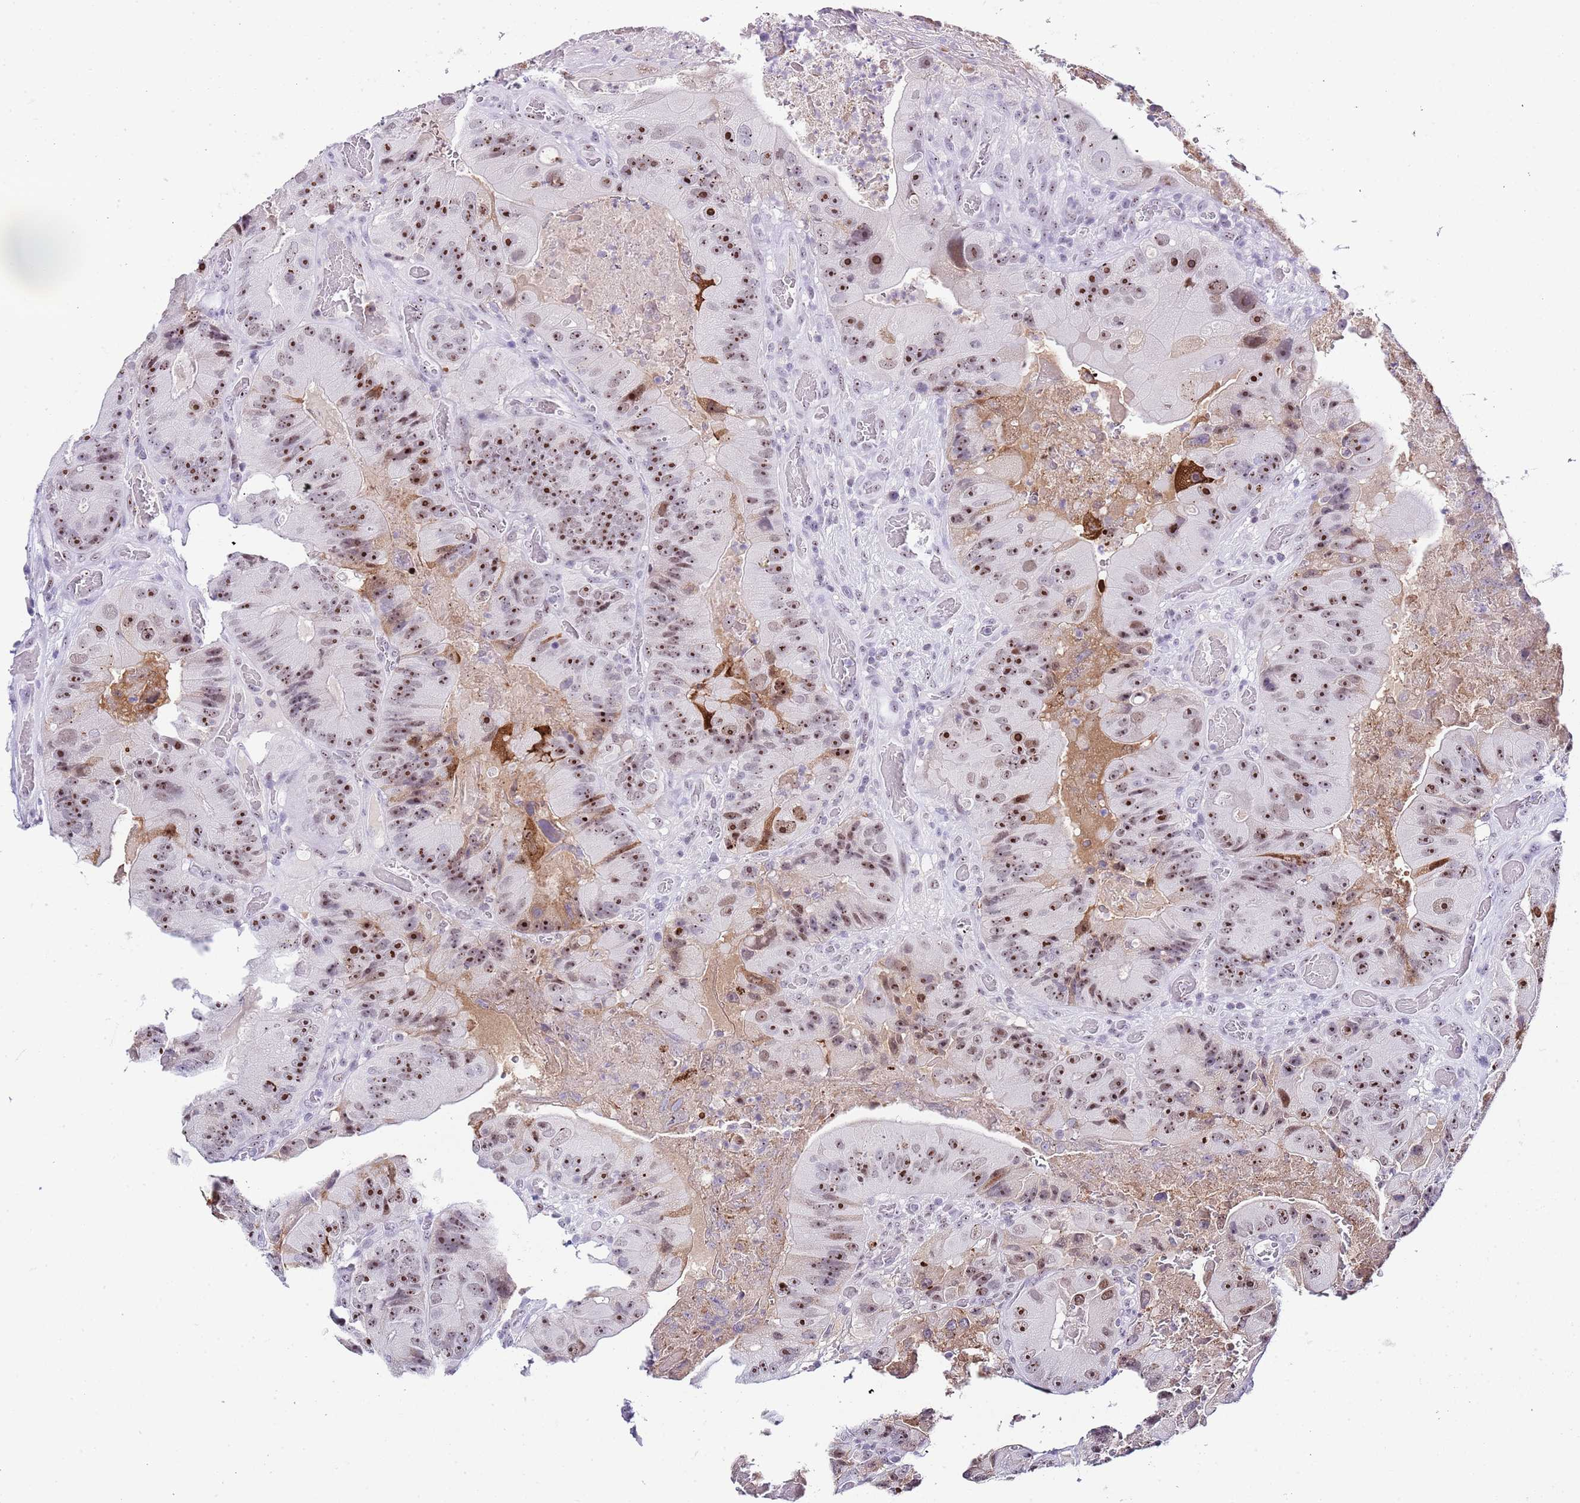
{"staining": {"intensity": "strong", "quantity": "25%-75%", "location": "nuclear"}, "tissue": "colorectal cancer", "cell_type": "Tumor cells", "image_type": "cancer", "snomed": [{"axis": "morphology", "description": "Adenocarcinoma, NOS"}, {"axis": "topography", "description": "Colon"}], "caption": "The micrograph reveals staining of adenocarcinoma (colorectal), revealing strong nuclear protein staining (brown color) within tumor cells.", "gene": "NOP56", "patient": {"sex": "female", "age": 86}}